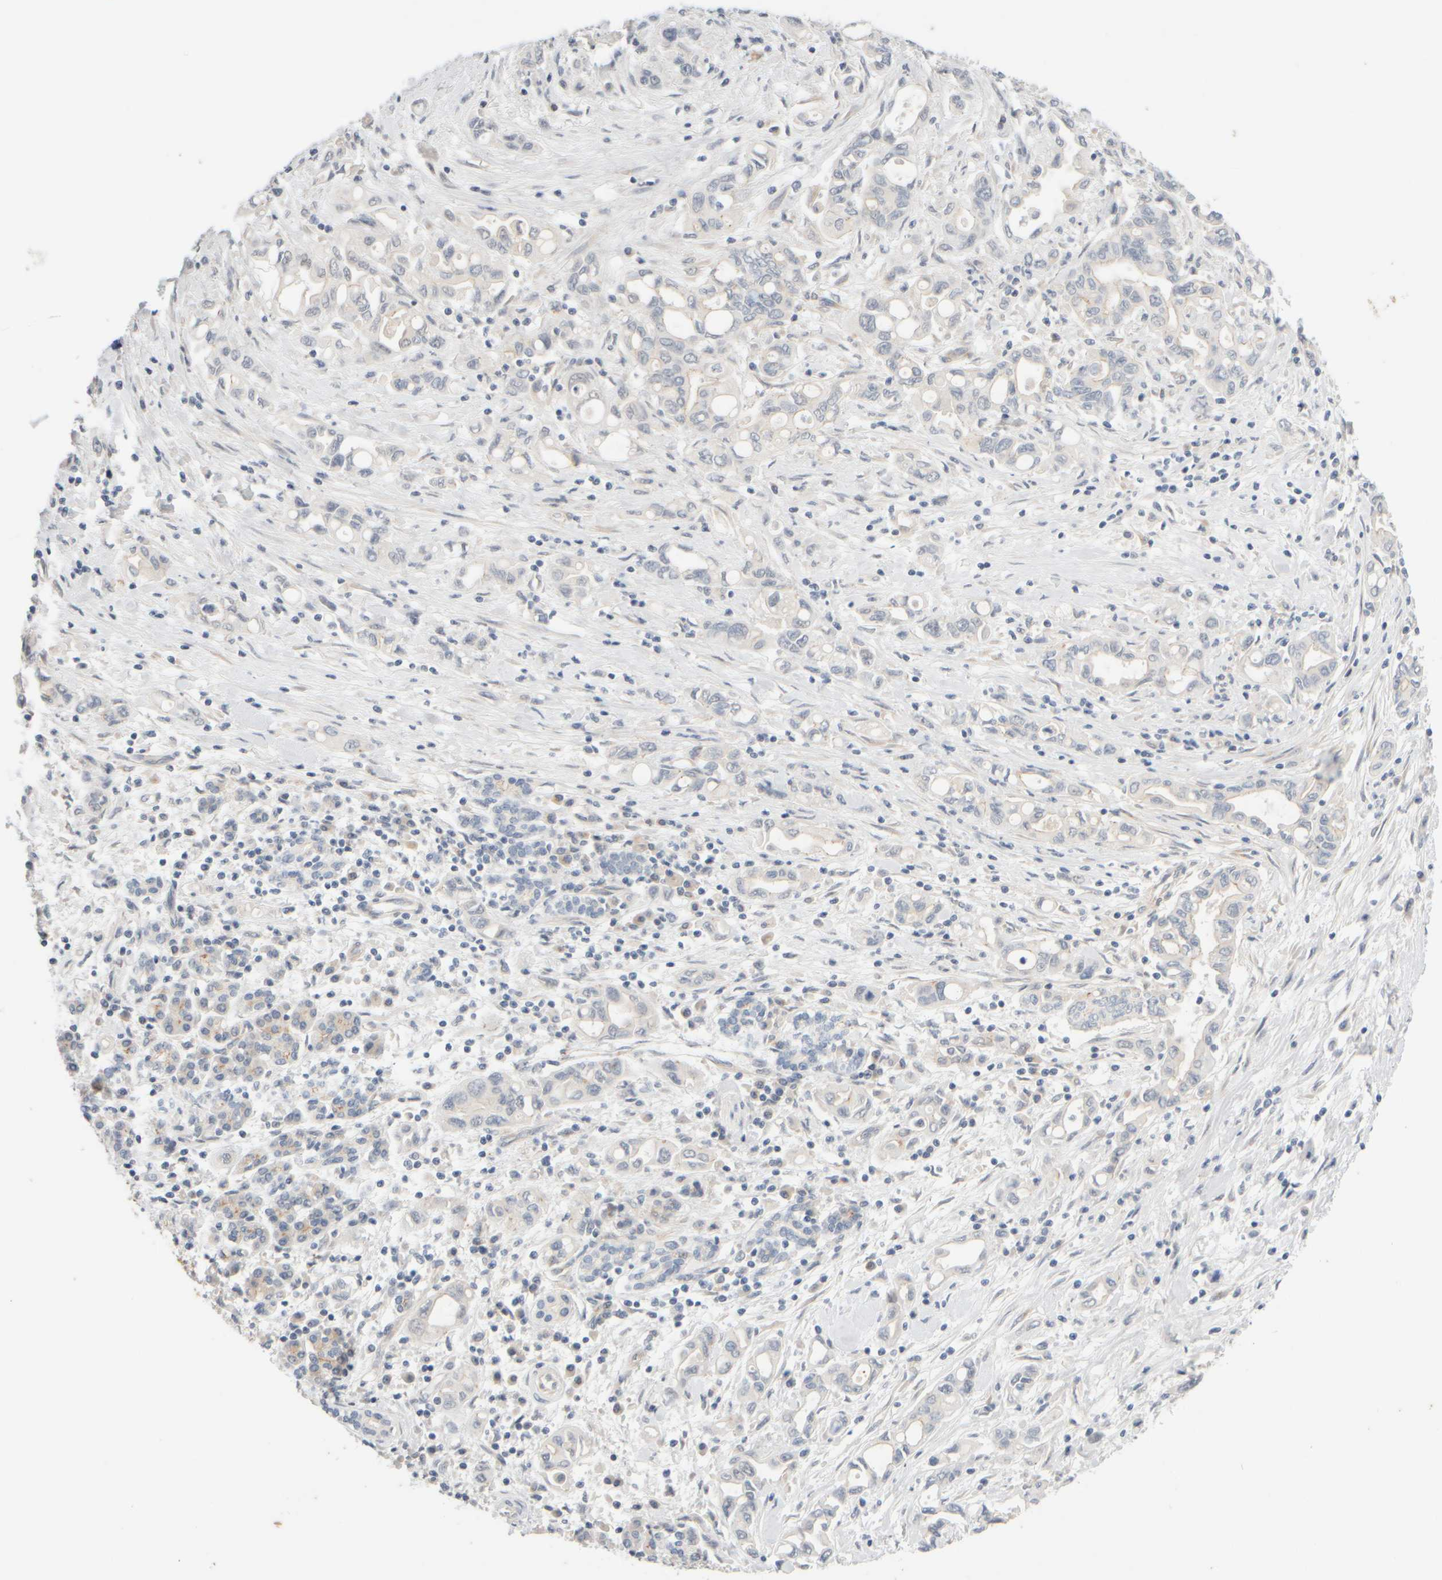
{"staining": {"intensity": "negative", "quantity": "none", "location": "none"}, "tissue": "pancreatic cancer", "cell_type": "Tumor cells", "image_type": "cancer", "snomed": [{"axis": "morphology", "description": "Adenocarcinoma, NOS"}, {"axis": "topography", "description": "Pancreas"}], "caption": "There is no significant staining in tumor cells of pancreatic adenocarcinoma.", "gene": "GOPC", "patient": {"sex": "female", "age": 57}}